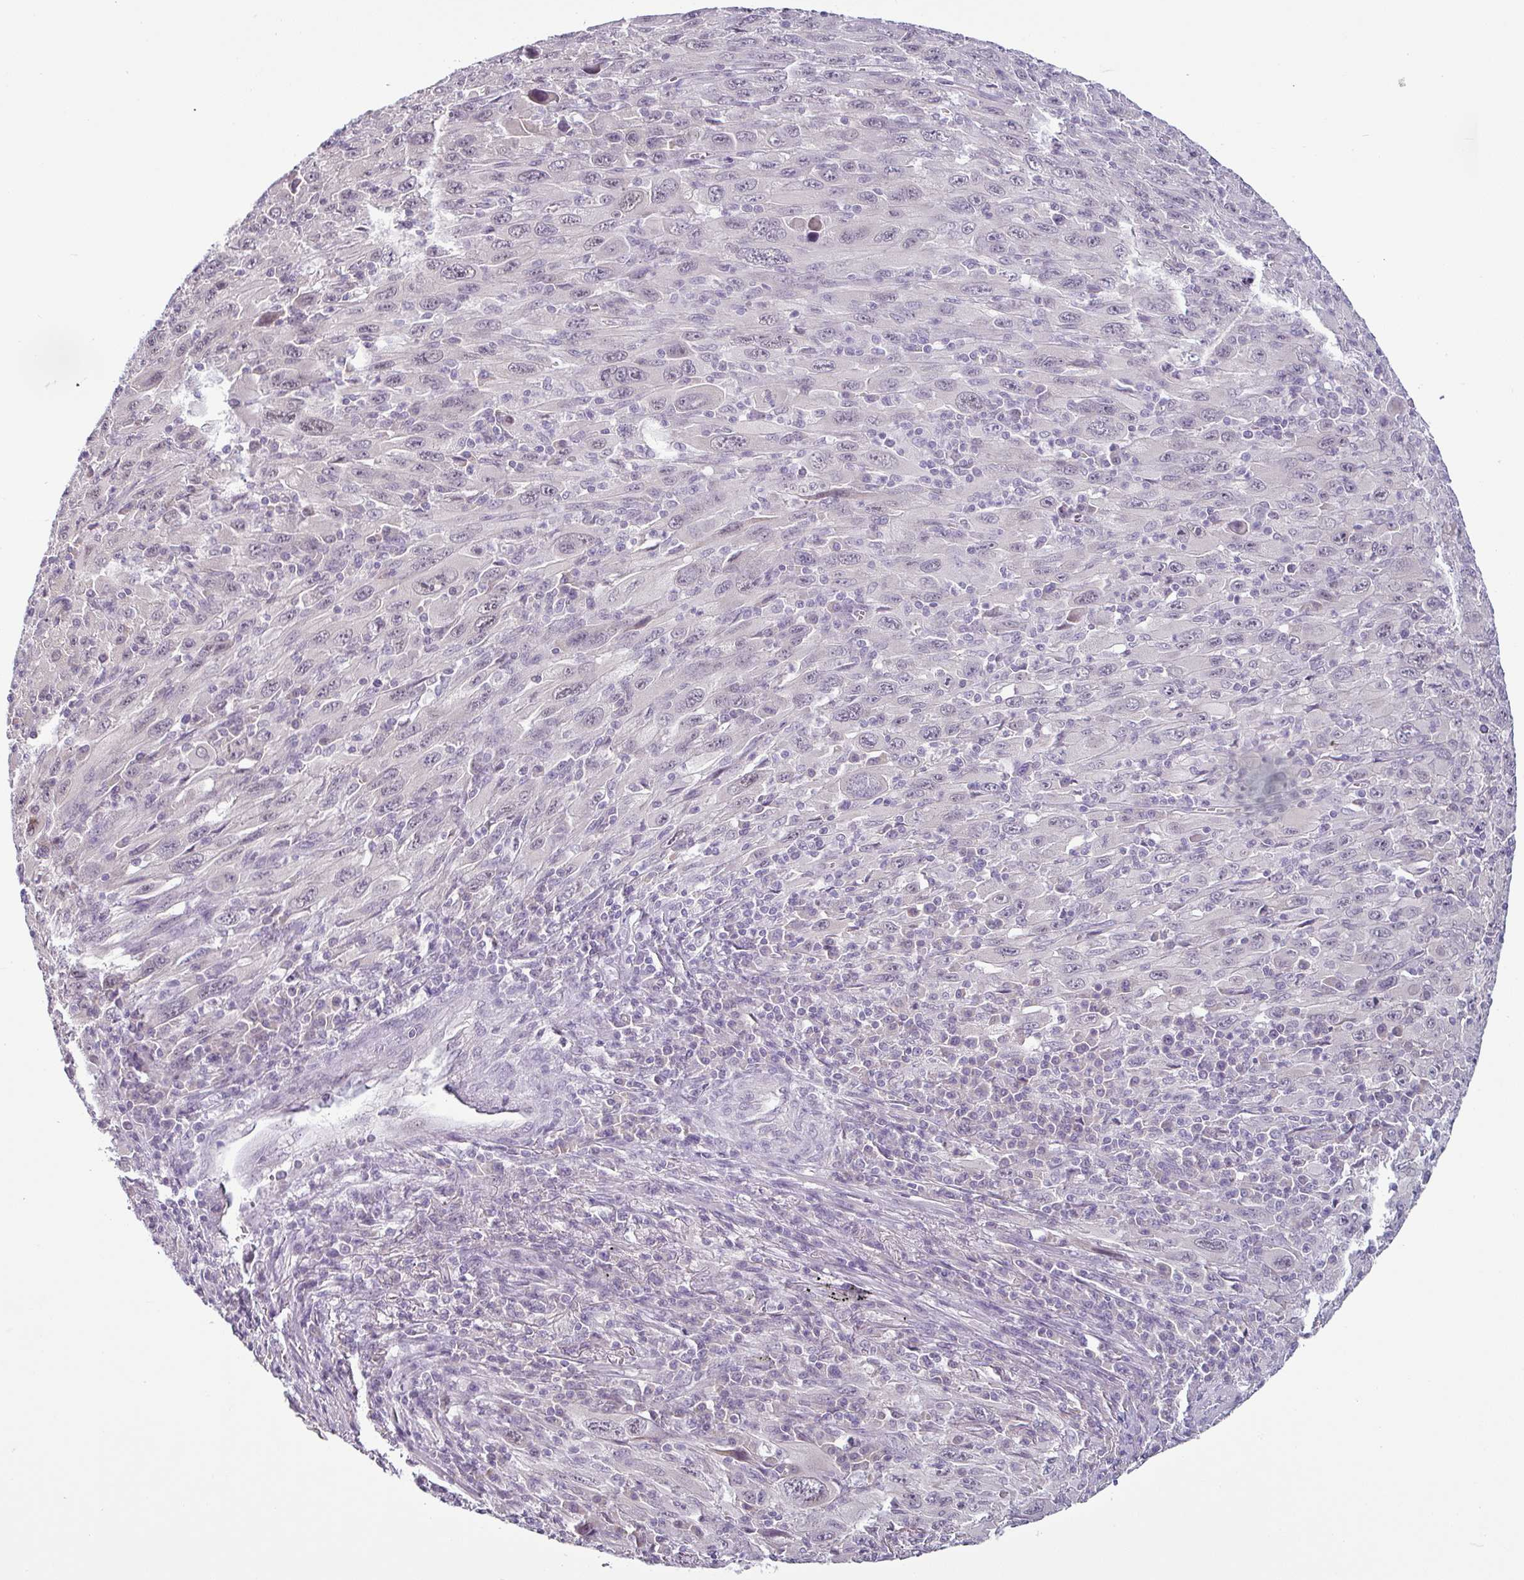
{"staining": {"intensity": "negative", "quantity": "none", "location": "none"}, "tissue": "melanoma", "cell_type": "Tumor cells", "image_type": "cancer", "snomed": [{"axis": "morphology", "description": "Malignant melanoma, Metastatic site"}, {"axis": "topography", "description": "Skin"}], "caption": "DAB immunohistochemical staining of malignant melanoma (metastatic site) reveals no significant expression in tumor cells. Nuclei are stained in blue.", "gene": "OR52D1", "patient": {"sex": "female", "age": 56}}